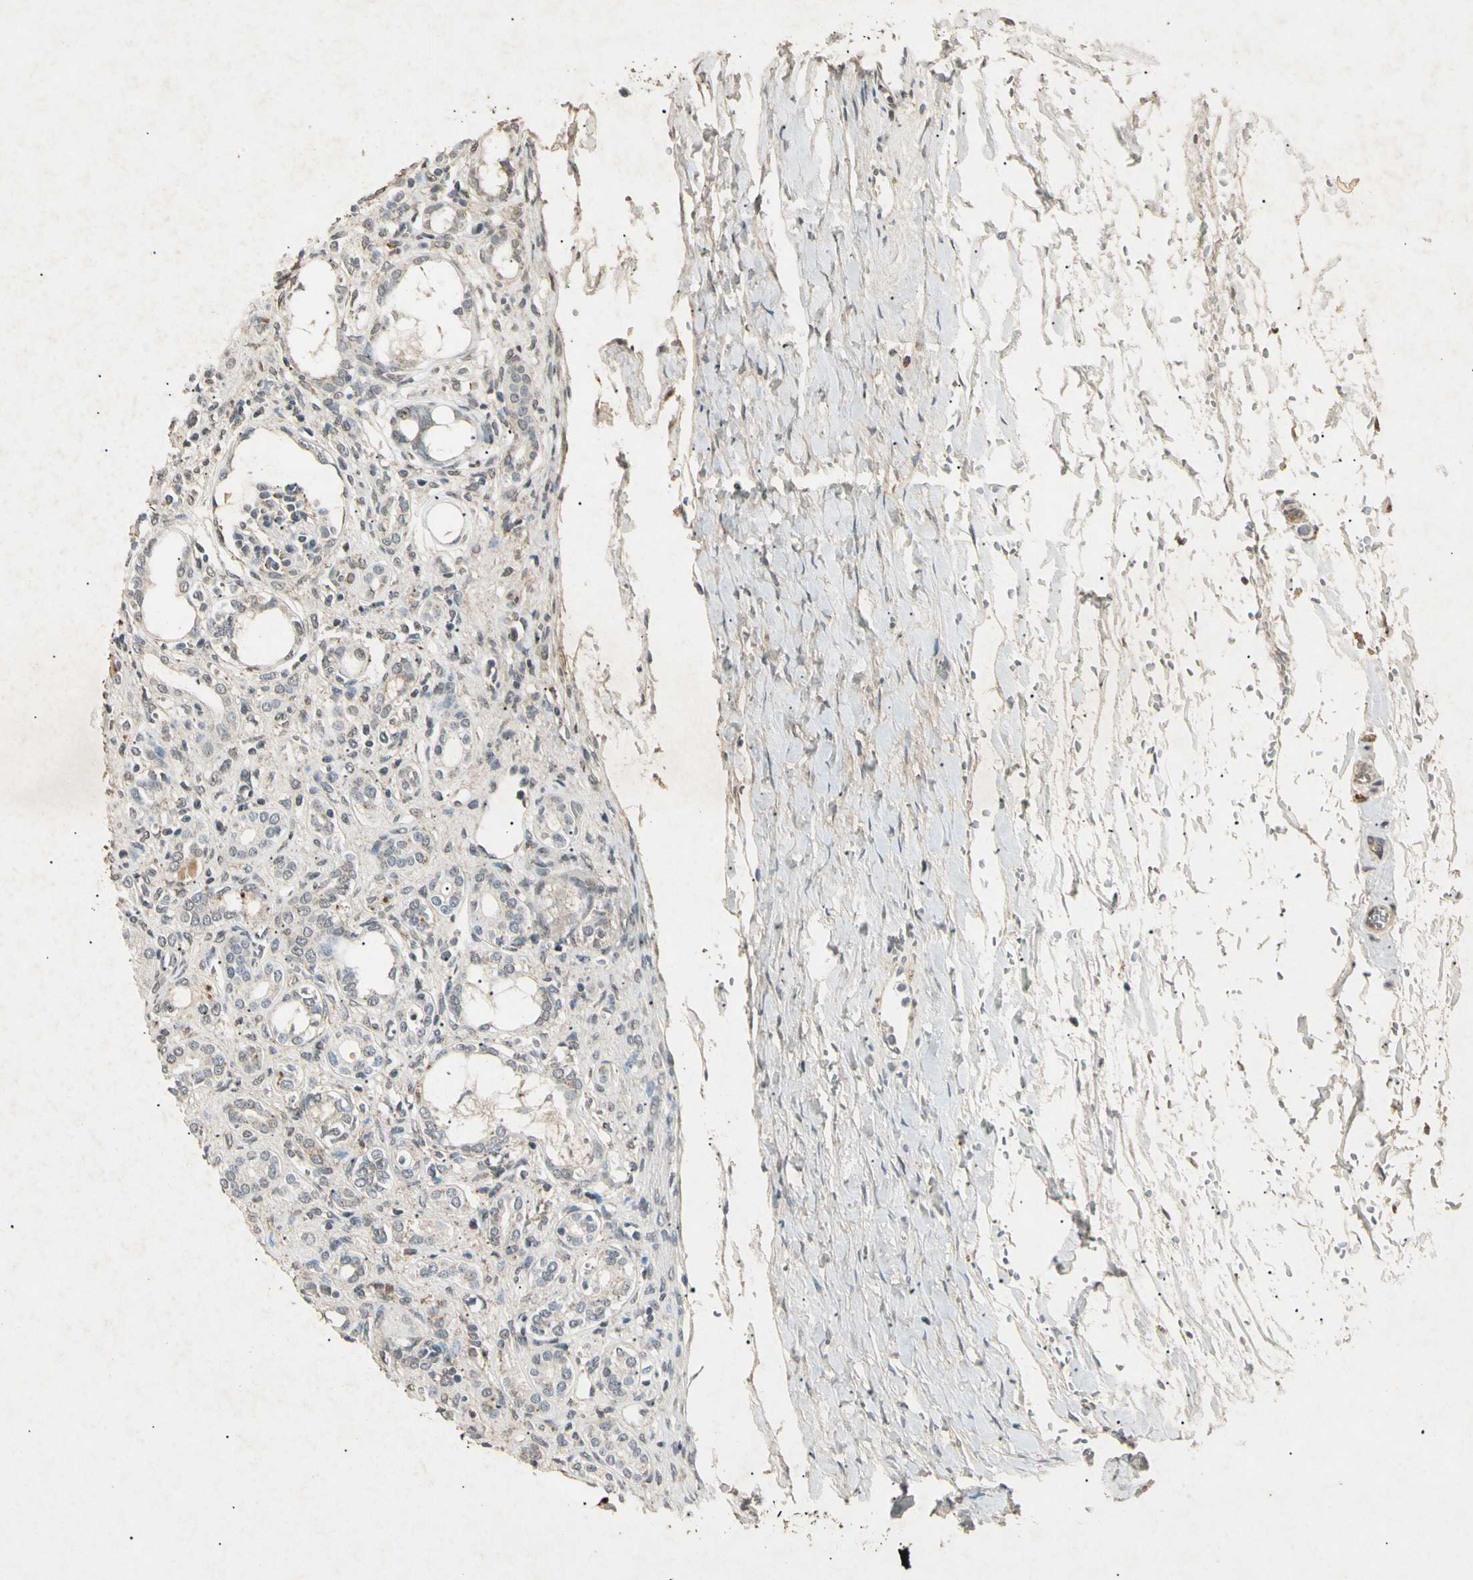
{"staining": {"intensity": "negative", "quantity": "none", "location": "none"}, "tissue": "kidney", "cell_type": "Cells in glomeruli", "image_type": "normal", "snomed": [{"axis": "morphology", "description": "Normal tissue, NOS"}, {"axis": "topography", "description": "Kidney"}], "caption": "Photomicrograph shows no protein expression in cells in glomeruli of benign kidney.", "gene": "CP", "patient": {"sex": "male", "age": 7}}